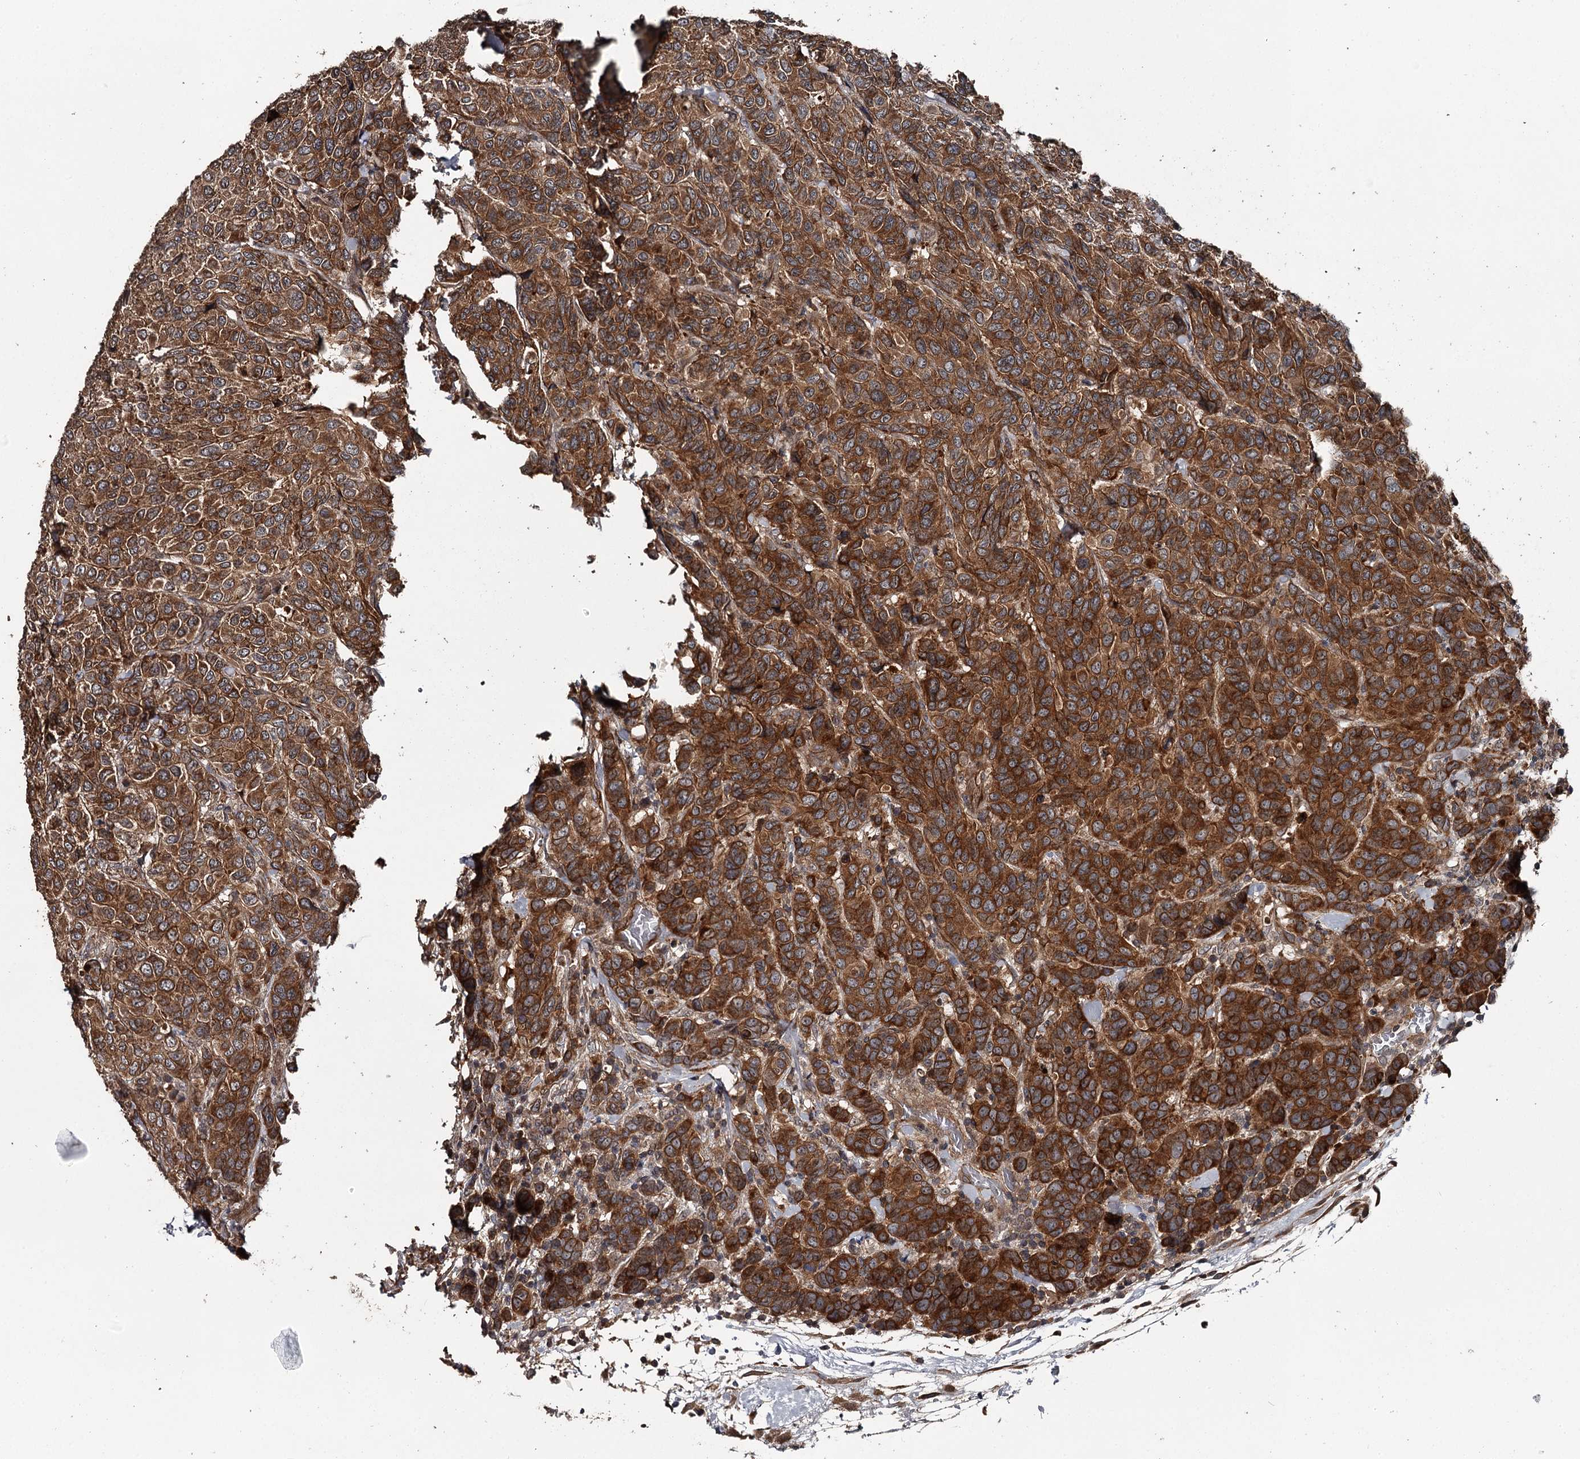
{"staining": {"intensity": "strong", "quantity": ">75%", "location": "cytoplasmic/membranous"}, "tissue": "breast cancer", "cell_type": "Tumor cells", "image_type": "cancer", "snomed": [{"axis": "morphology", "description": "Duct carcinoma"}, {"axis": "topography", "description": "Breast"}], "caption": "Breast cancer stained with immunohistochemistry (IHC) exhibits strong cytoplasmic/membranous expression in about >75% of tumor cells.", "gene": "RAB21", "patient": {"sex": "female", "age": 55}}